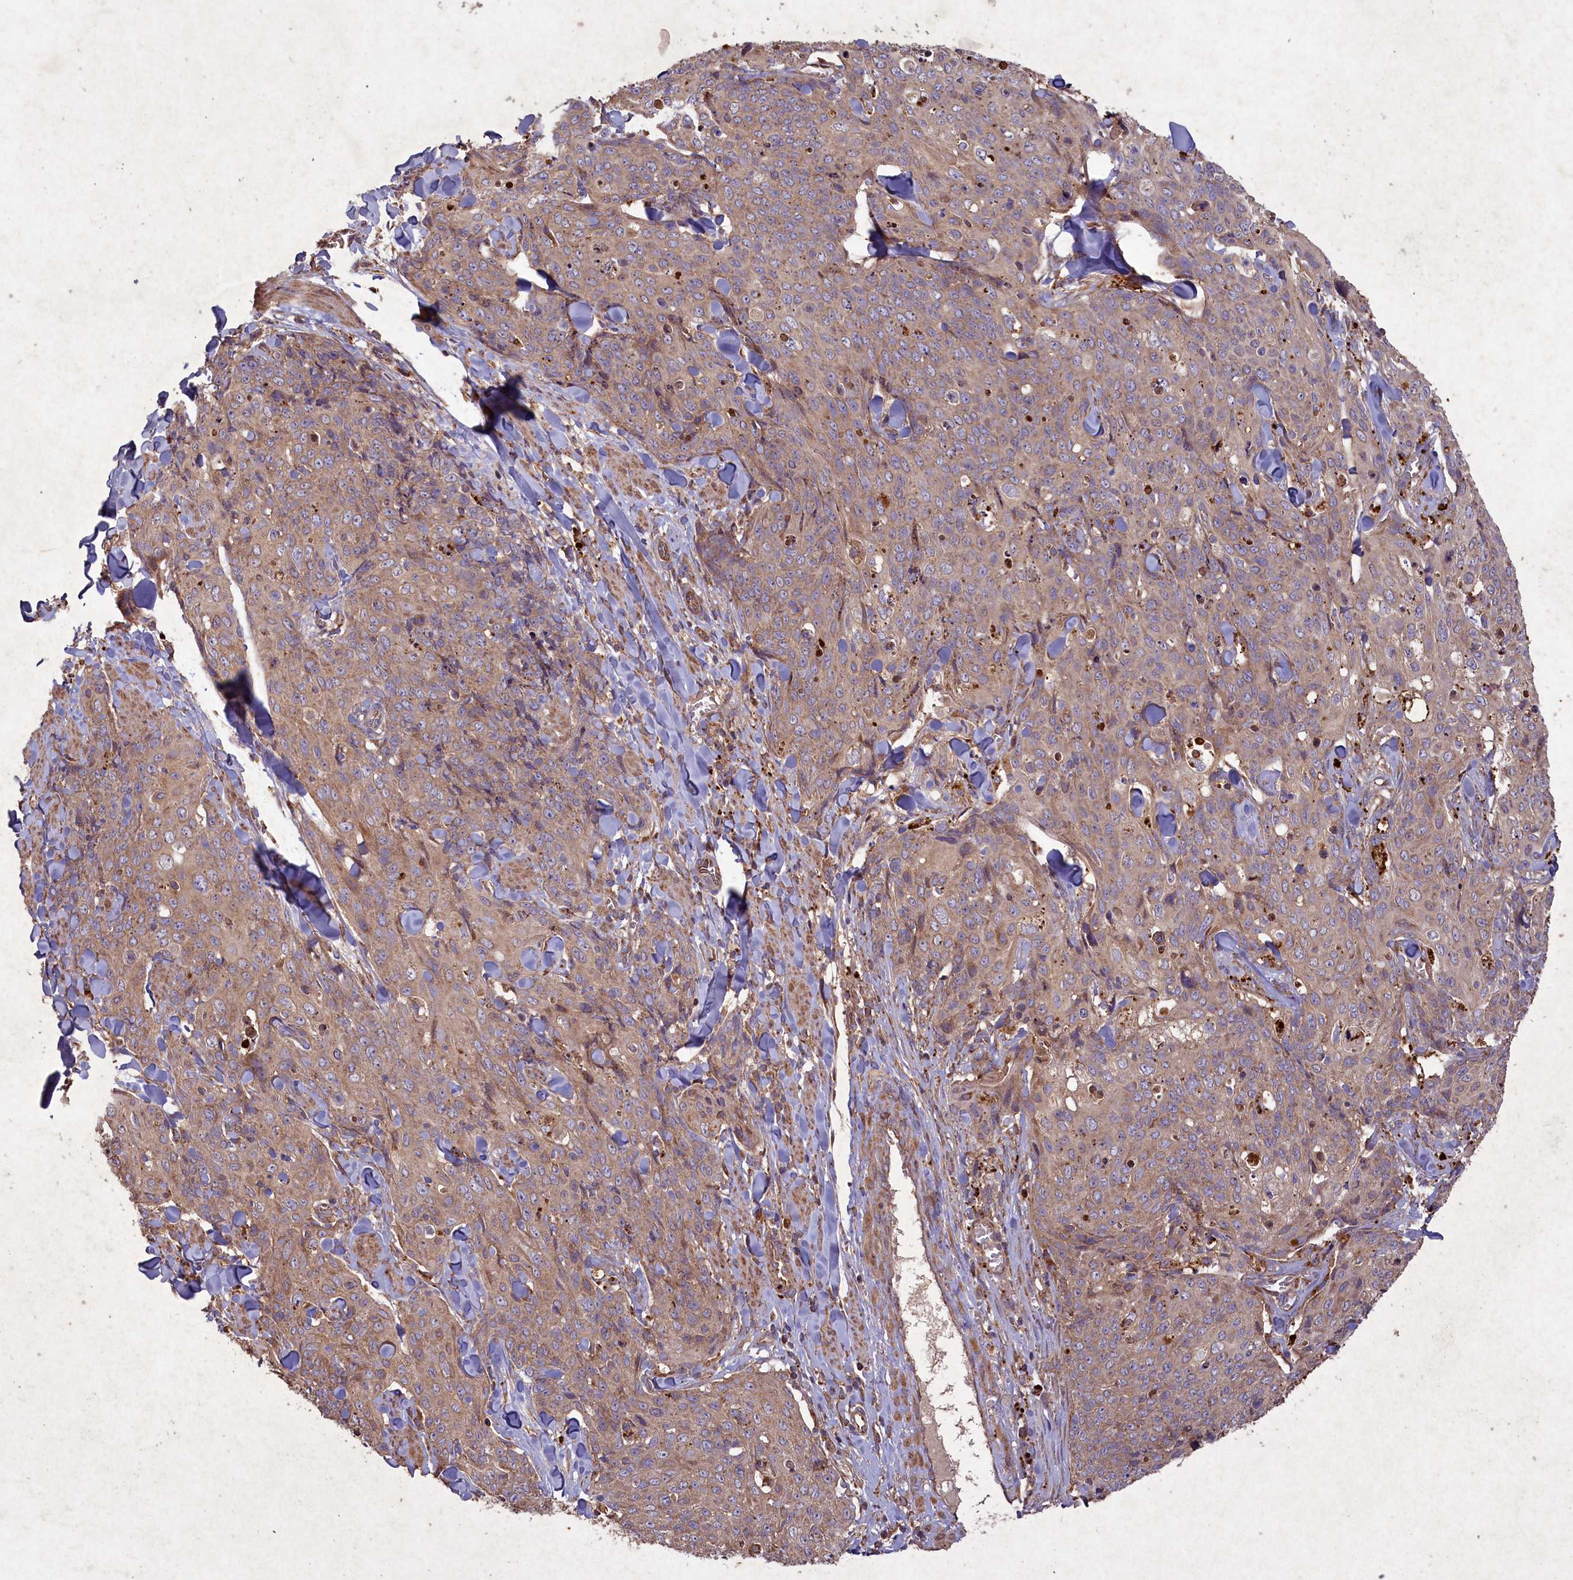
{"staining": {"intensity": "moderate", "quantity": ">75%", "location": "cytoplasmic/membranous"}, "tissue": "skin cancer", "cell_type": "Tumor cells", "image_type": "cancer", "snomed": [{"axis": "morphology", "description": "Squamous cell carcinoma, NOS"}, {"axis": "topography", "description": "Skin"}, {"axis": "topography", "description": "Vulva"}], "caption": "A brown stain highlights moderate cytoplasmic/membranous staining of a protein in human skin squamous cell carcinoma tumor cells.", "gene": "CIAO2B", "patient": {"sex": "female", "age": 85}}